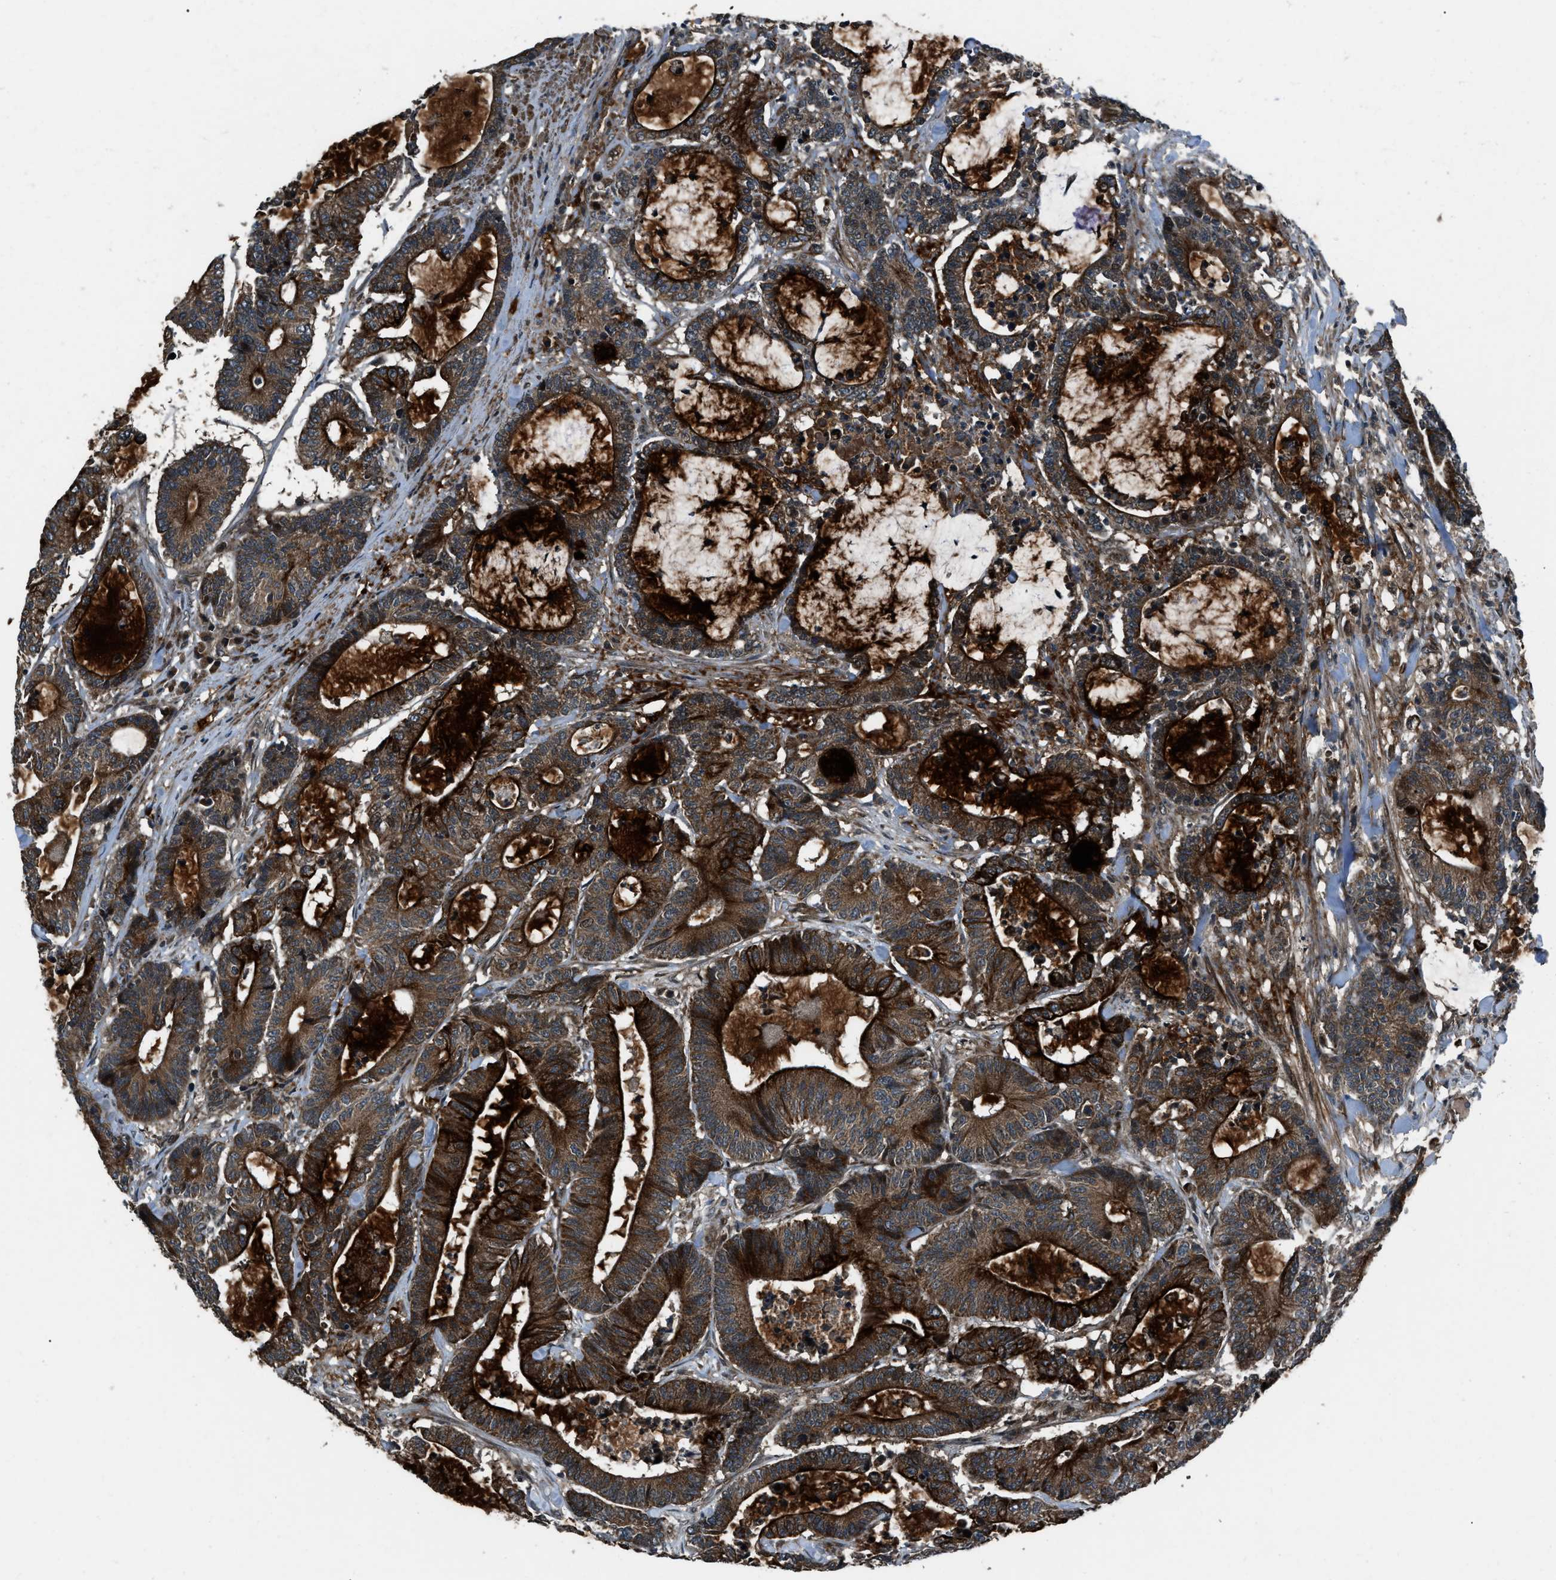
{"staining": {"intensity": "strong", "quantity": ">75%", "location": "cytoplasmic/membranous"}, "tissue": "colorectal cancer", "cell_type": "Tumor cells", "image_type": "cancer", "snomed": [{"axis": "morphology", "description": "Adenocarcinoma, NOS"}, {"axis": "topography", "description": "Colon"}], "caption": "IHC (DAB) staining of colorectal cancer (adenocarcinoma) demonstrates strong cytoplasmic/membranous protein staining in about >75% of tumor cells. (brown staining indicates protein expression, while blue staining denotes nuclei).", "gene": "IRAK4", "patient": {"sex": "female", "age": 84}}